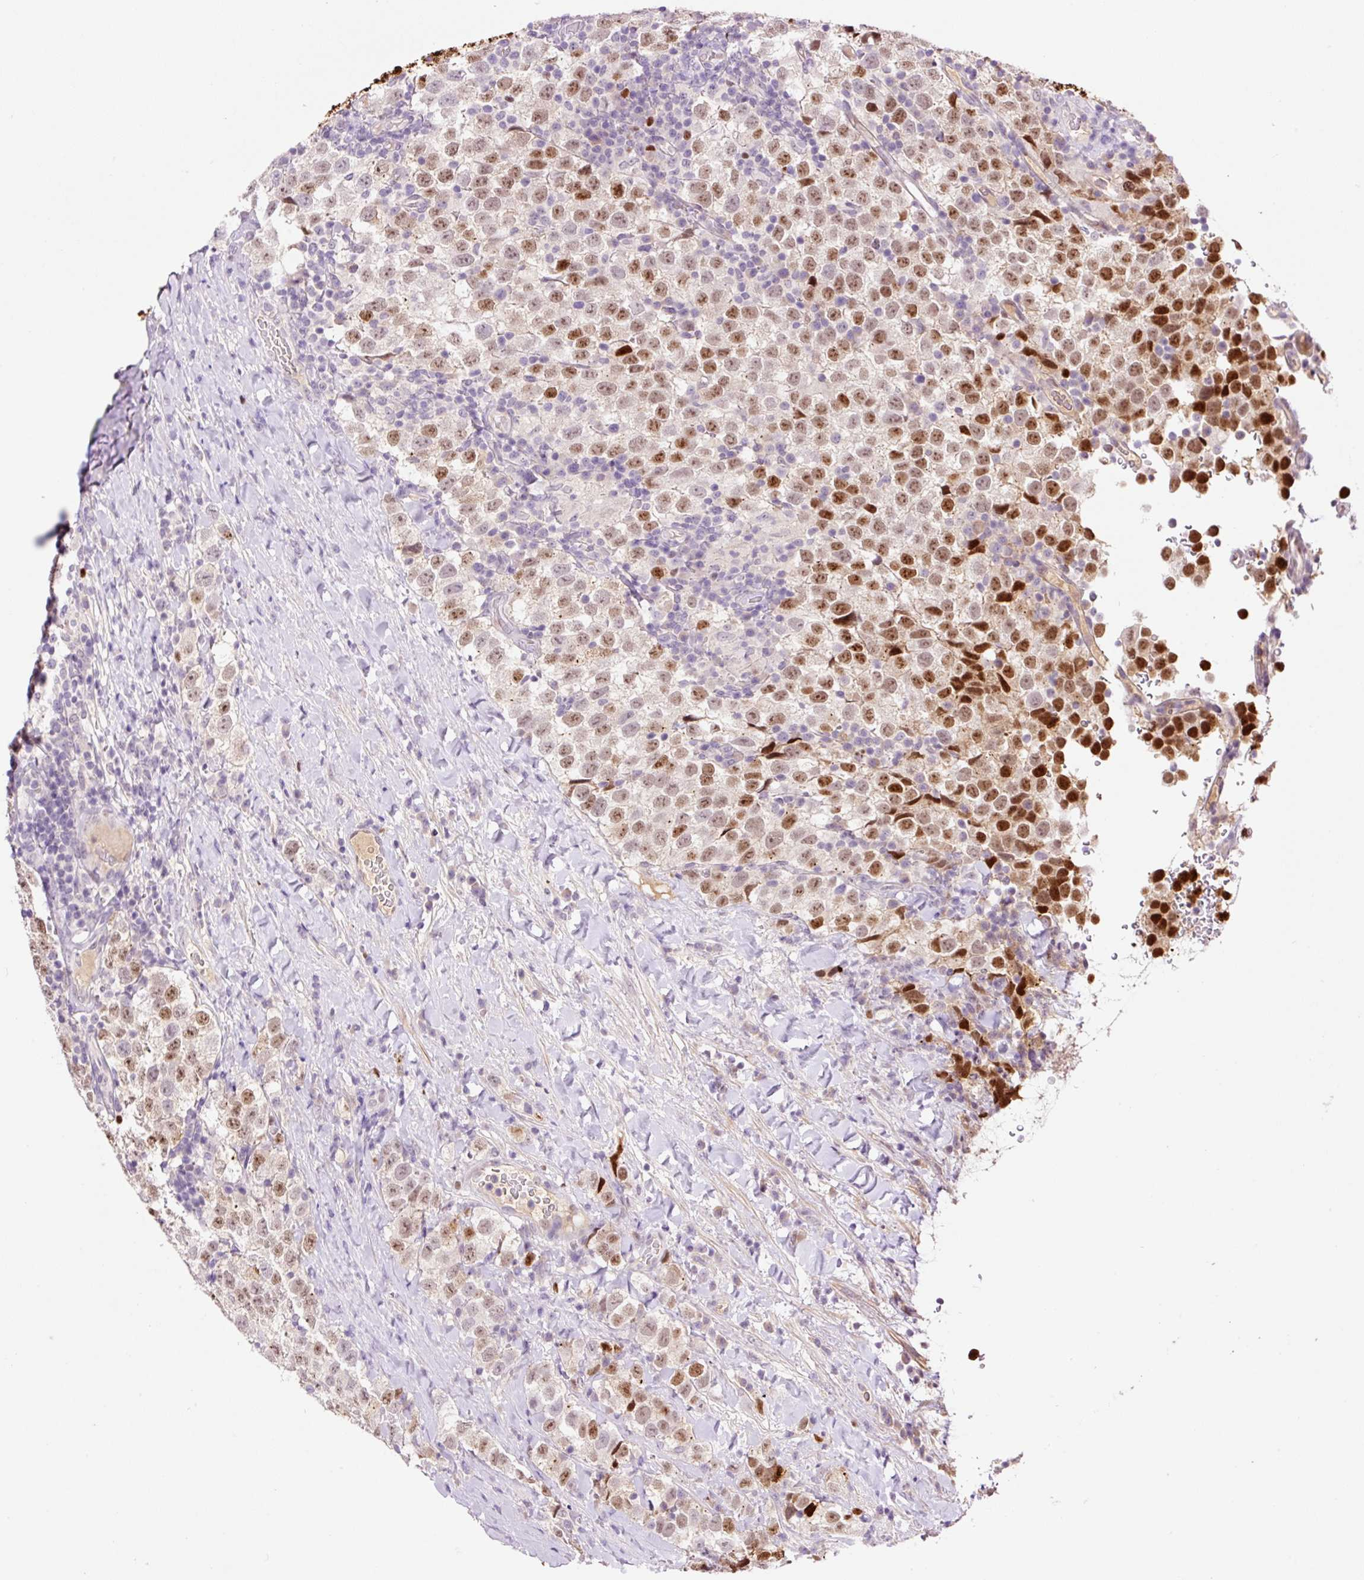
{"staining": {"intensity": "strong", "quantity": "25%-75%", "location": "nuclear"}, "tissue": "testis cancer", "cell_type": "Tumor cells", "image_type": "cancer", "snomed": [{"axis": "morphology", "description": "Seminoma, NOS"}, {"axis": "topography", "description": "Testis"}], "caption": "Testis seminoma stained with IHC reveals strong nuclear positivity in approximately 25%-75% of tumor cells.", "gene": "DPPA4", "patient": {"sex": "male", "age": 34}}